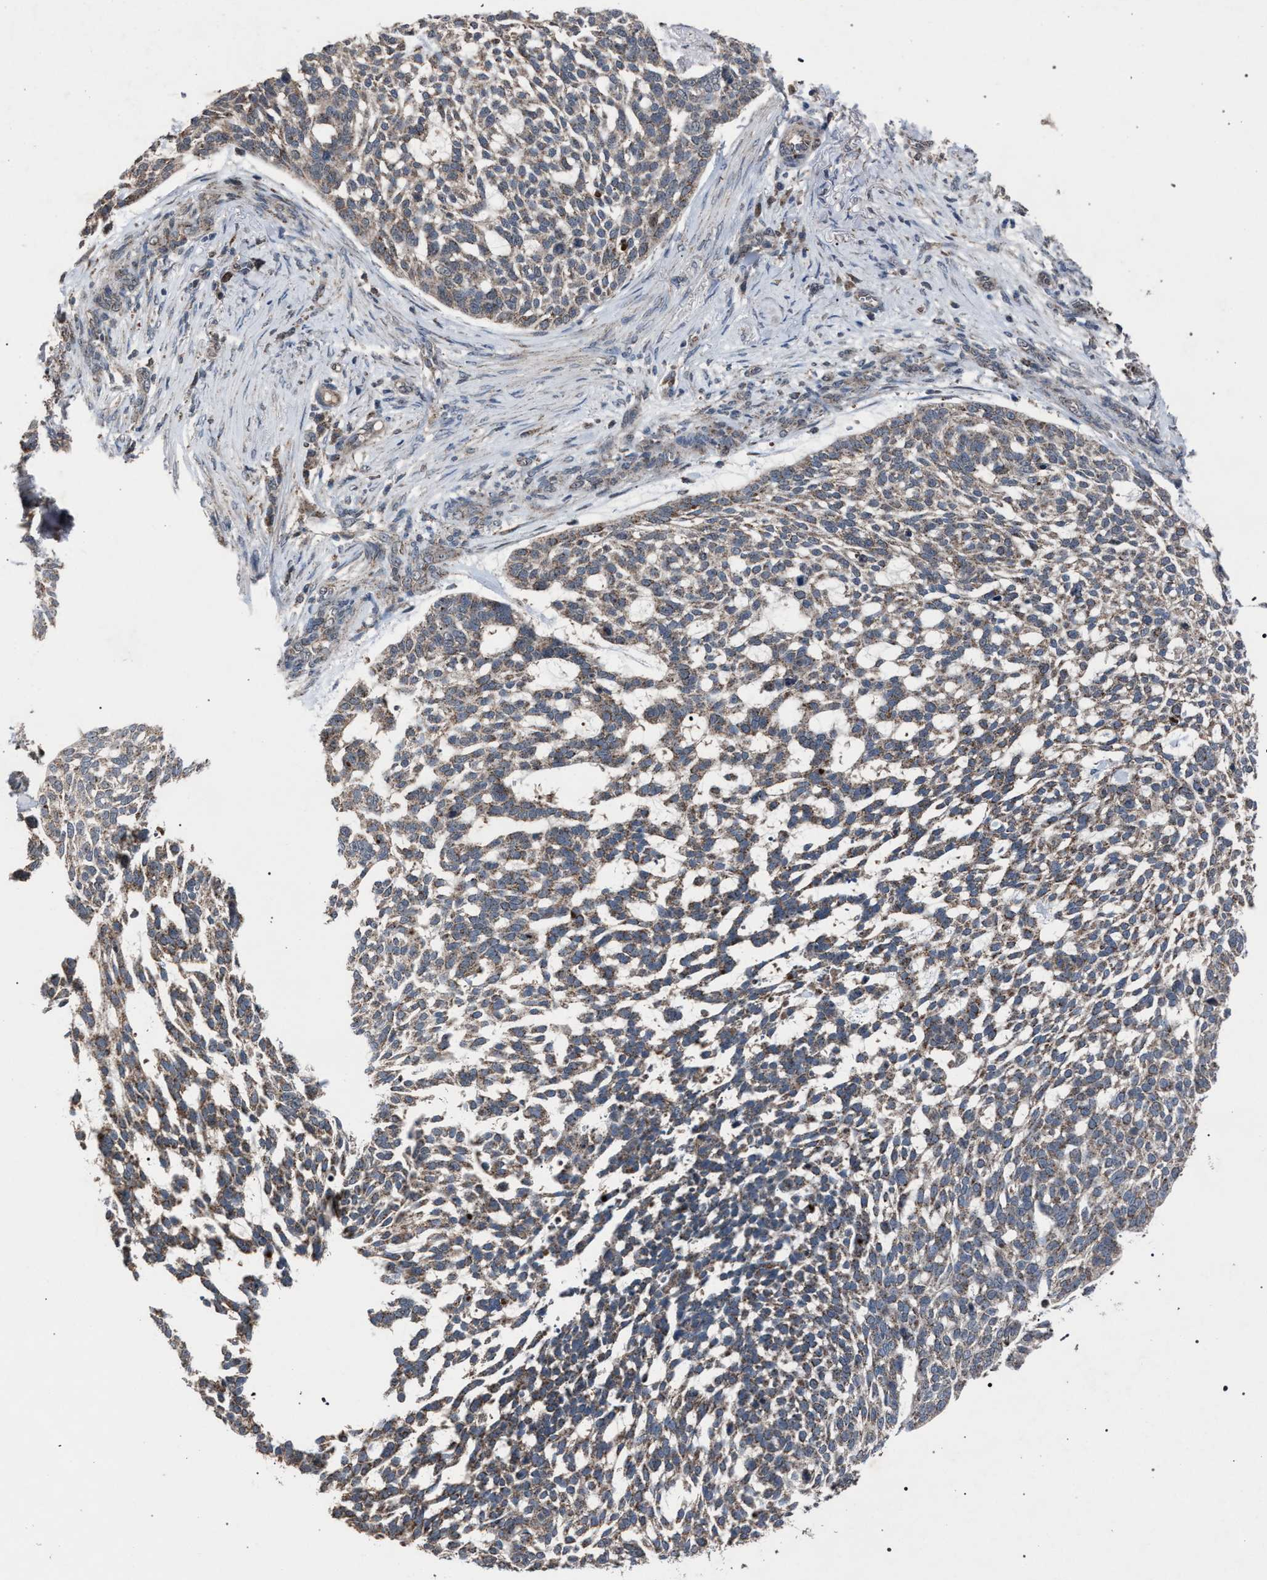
{"staining": {"intensity": "weak", "quantity": ">75%", "location": "cytoplasmic/membranous"}, "tissue": "skin cancer", "cell_type": "Tumor cells", "image_type": "cancer", "snomed": [{"axis": "morphology", "description": "Basal cell carcinoma"}, {"axis": "topography", "description": "Skin"}], "caption": "This image demonstrates IHC staining of skin cancer (basal cell carcinoma), with low weak cytoplasmic/membranous expression in approximately >75% of tumor cells.", "gene": "HSD17B4", "patient": {"sex": "female", "age": 64}}